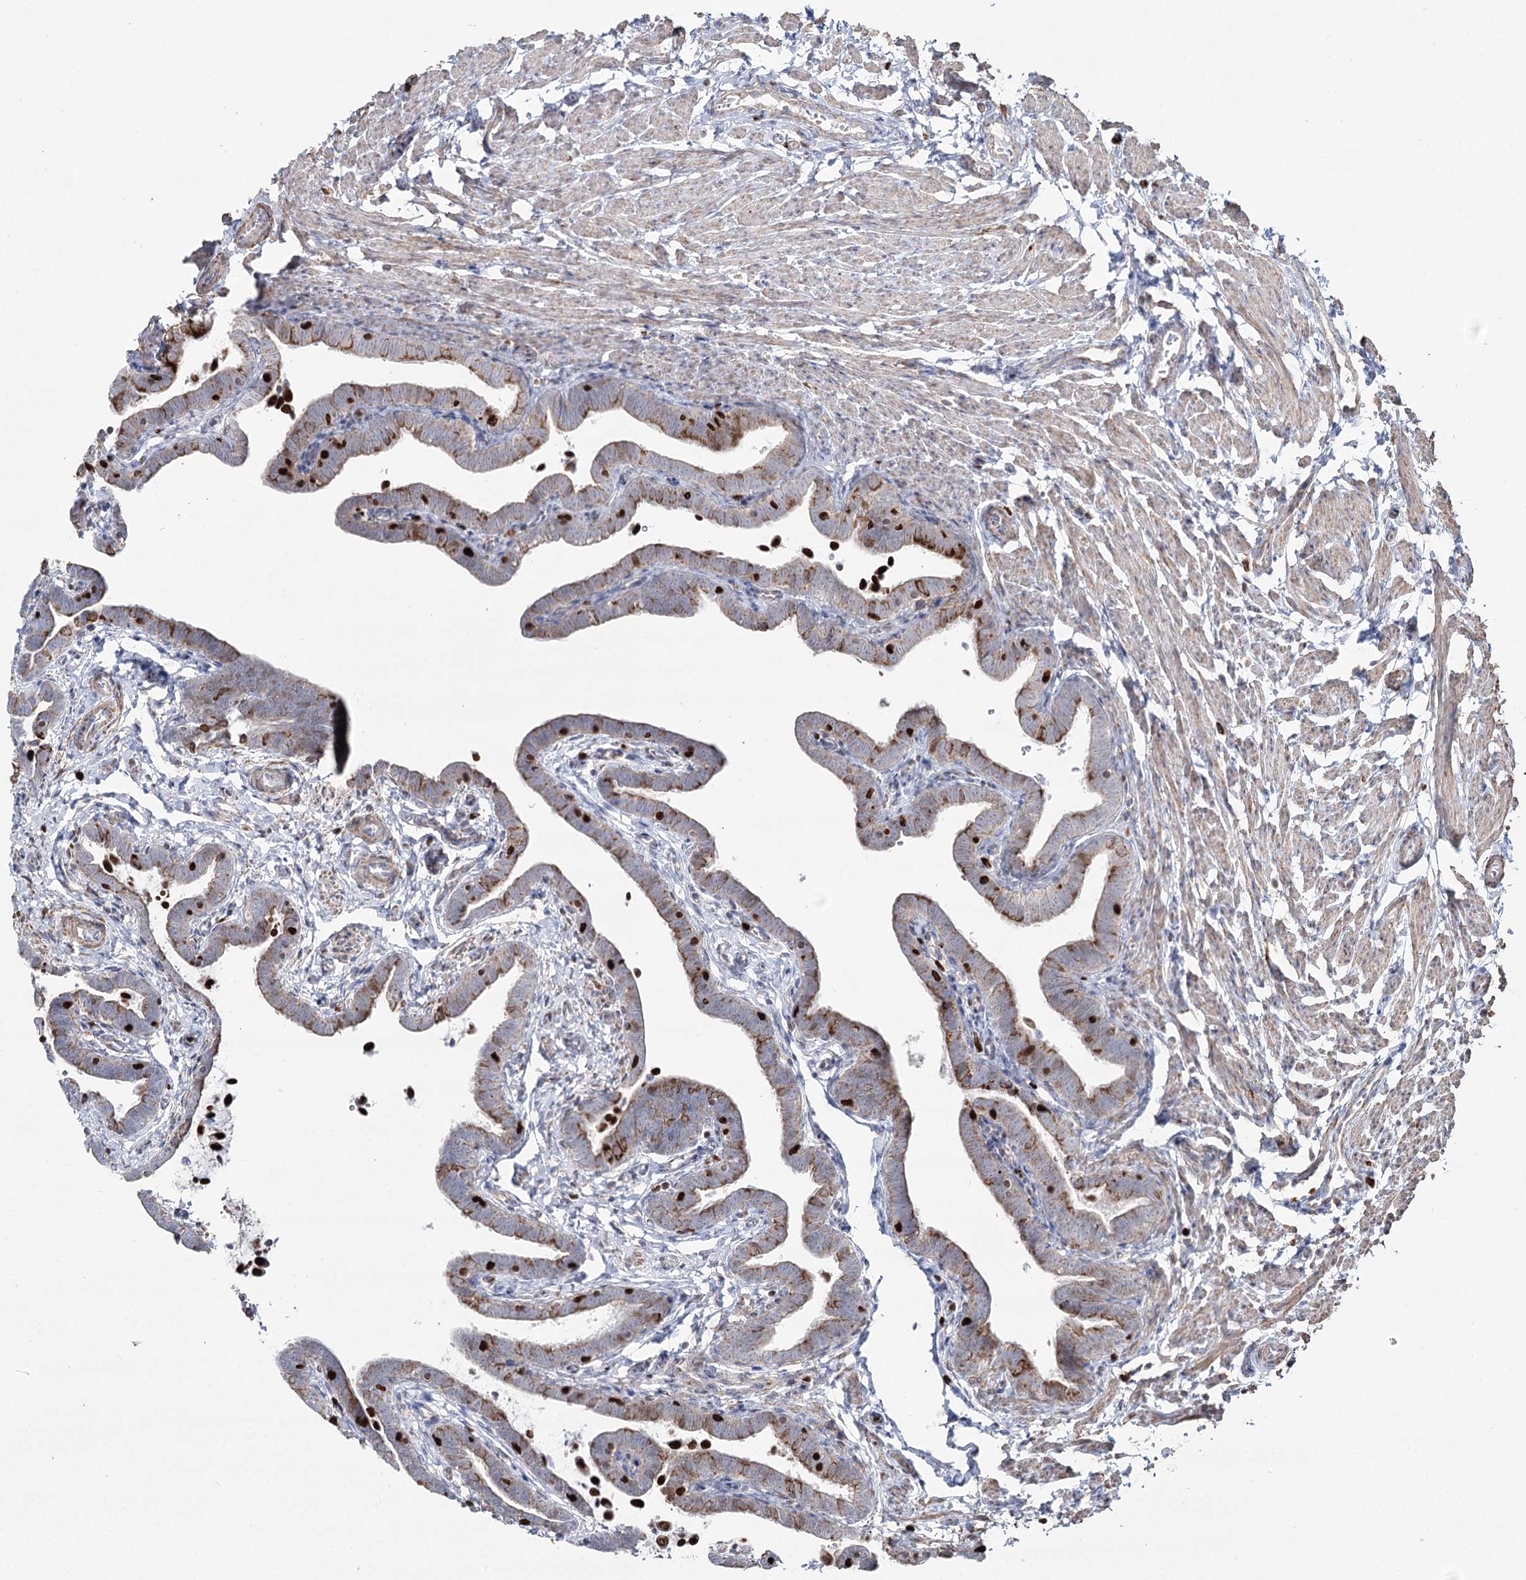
{"staining": {"intensity": "moderate", "quantity": "25%-75%", "location": "cytoplasmic/membranous"}, "tissue": "fallopian tube", "cell_type": "Glandular cells", "image_type": "normal", "snomed": [{"axis": "morphology", "description": "Normal tissue, NOS"}, {"axis": "topography", "description": "Fallopian tube"}], "caption": "Fallopian tube stained for a protein demonstrates moderate cytoplasmic/membranous positivity in glandular cells.", "gene": "PDHX", "patient": {"sex": "female", "age": 36}}